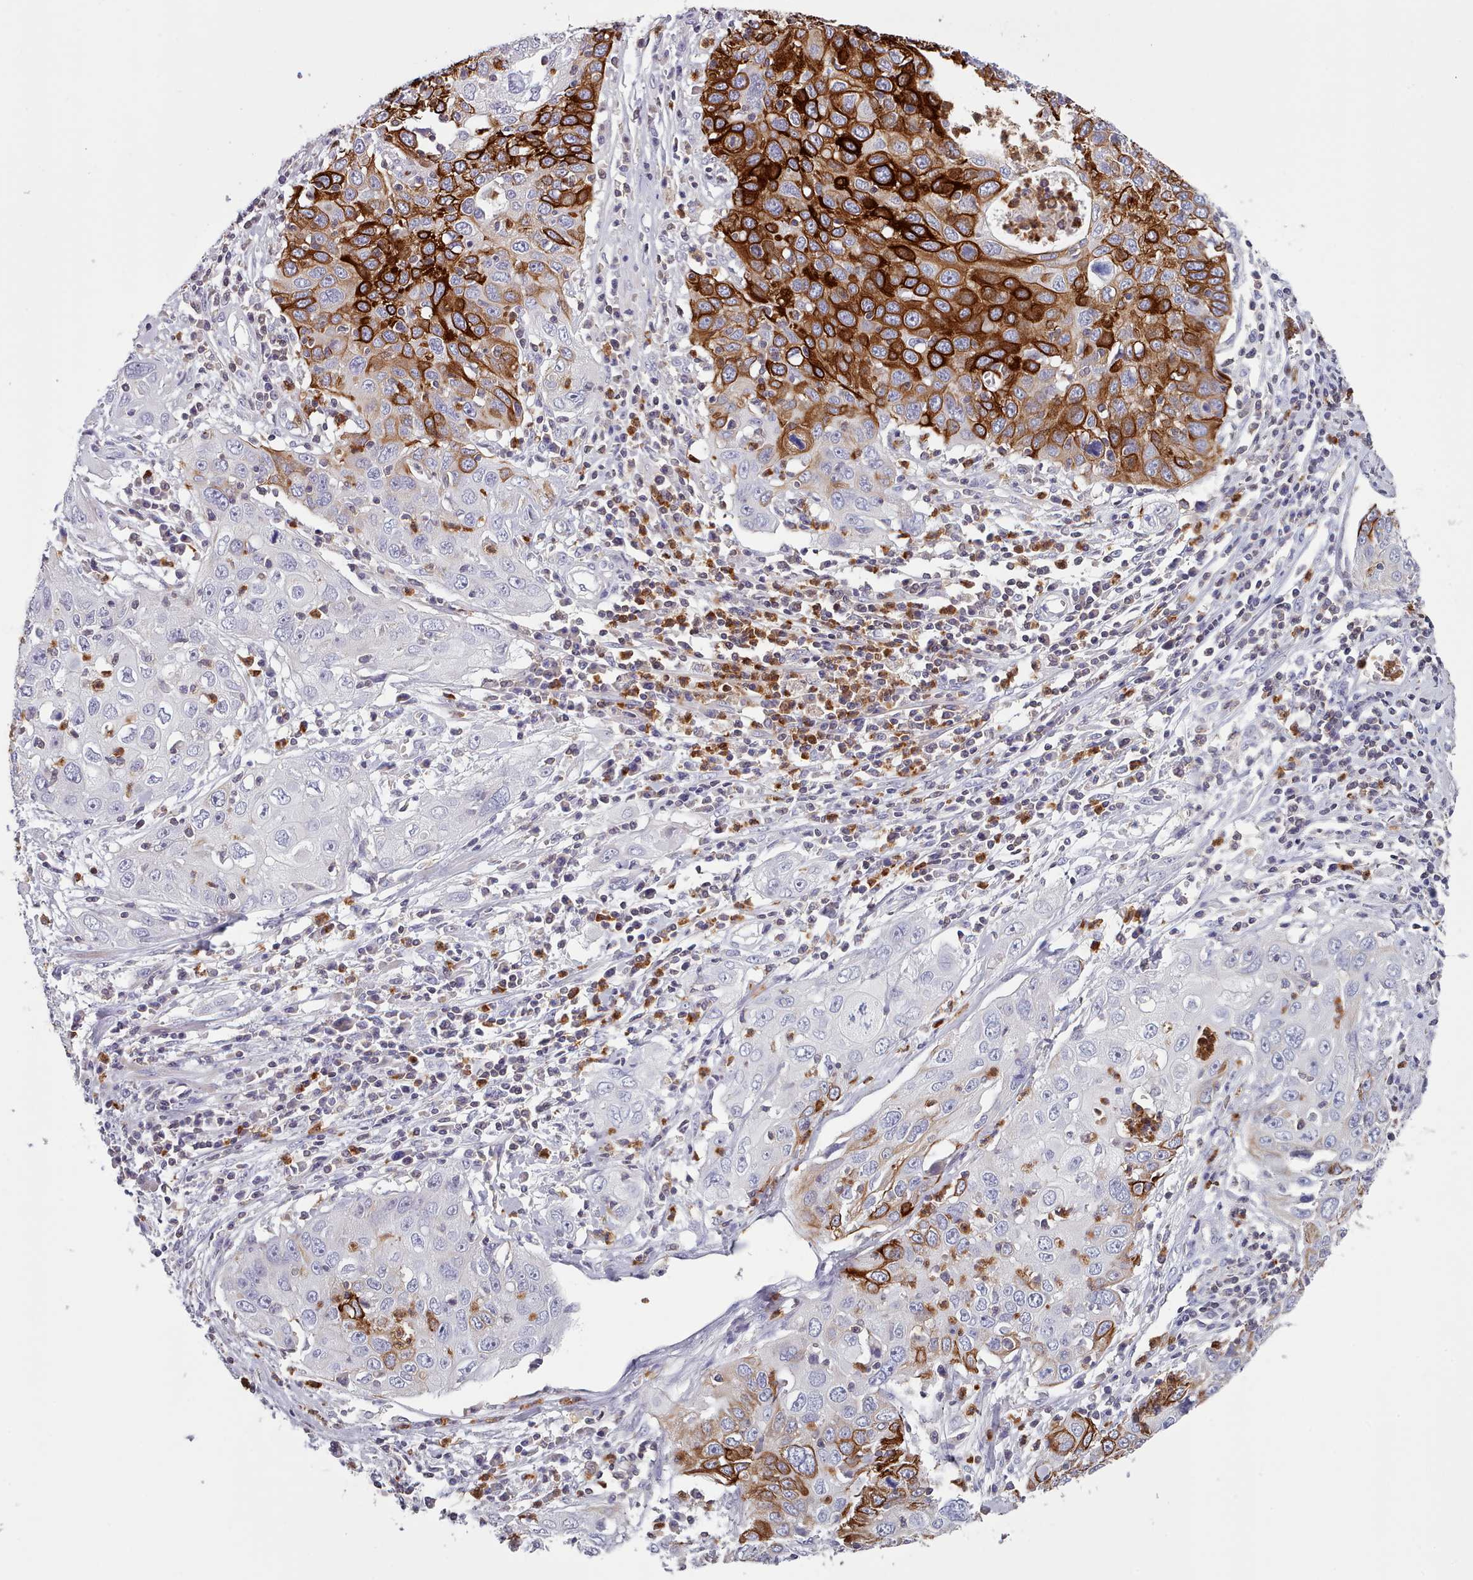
{"staining": {"intensity": "strong", "quantity": "25%-75%", "location": "cytoplasmic/membranous"}, "tissue": "cervical cancer", "cell_type": "Tumor cells", "image_type": "cancer", "snomed": [{"axis": "morphology", "description": "Squamous cell carcinoma, NOS"}, {"axis": "topography", "description": "Cervix"}], "caption": "There is high levels of strong cytoplasmic/membranous positivity in tumor cells of cervical cancer (squamous cell carcinoma), as demonstrated by immunohistochemical staining (brown color).", "gene": "RAC2", "patient": {"sex": "female", "age": 36}}